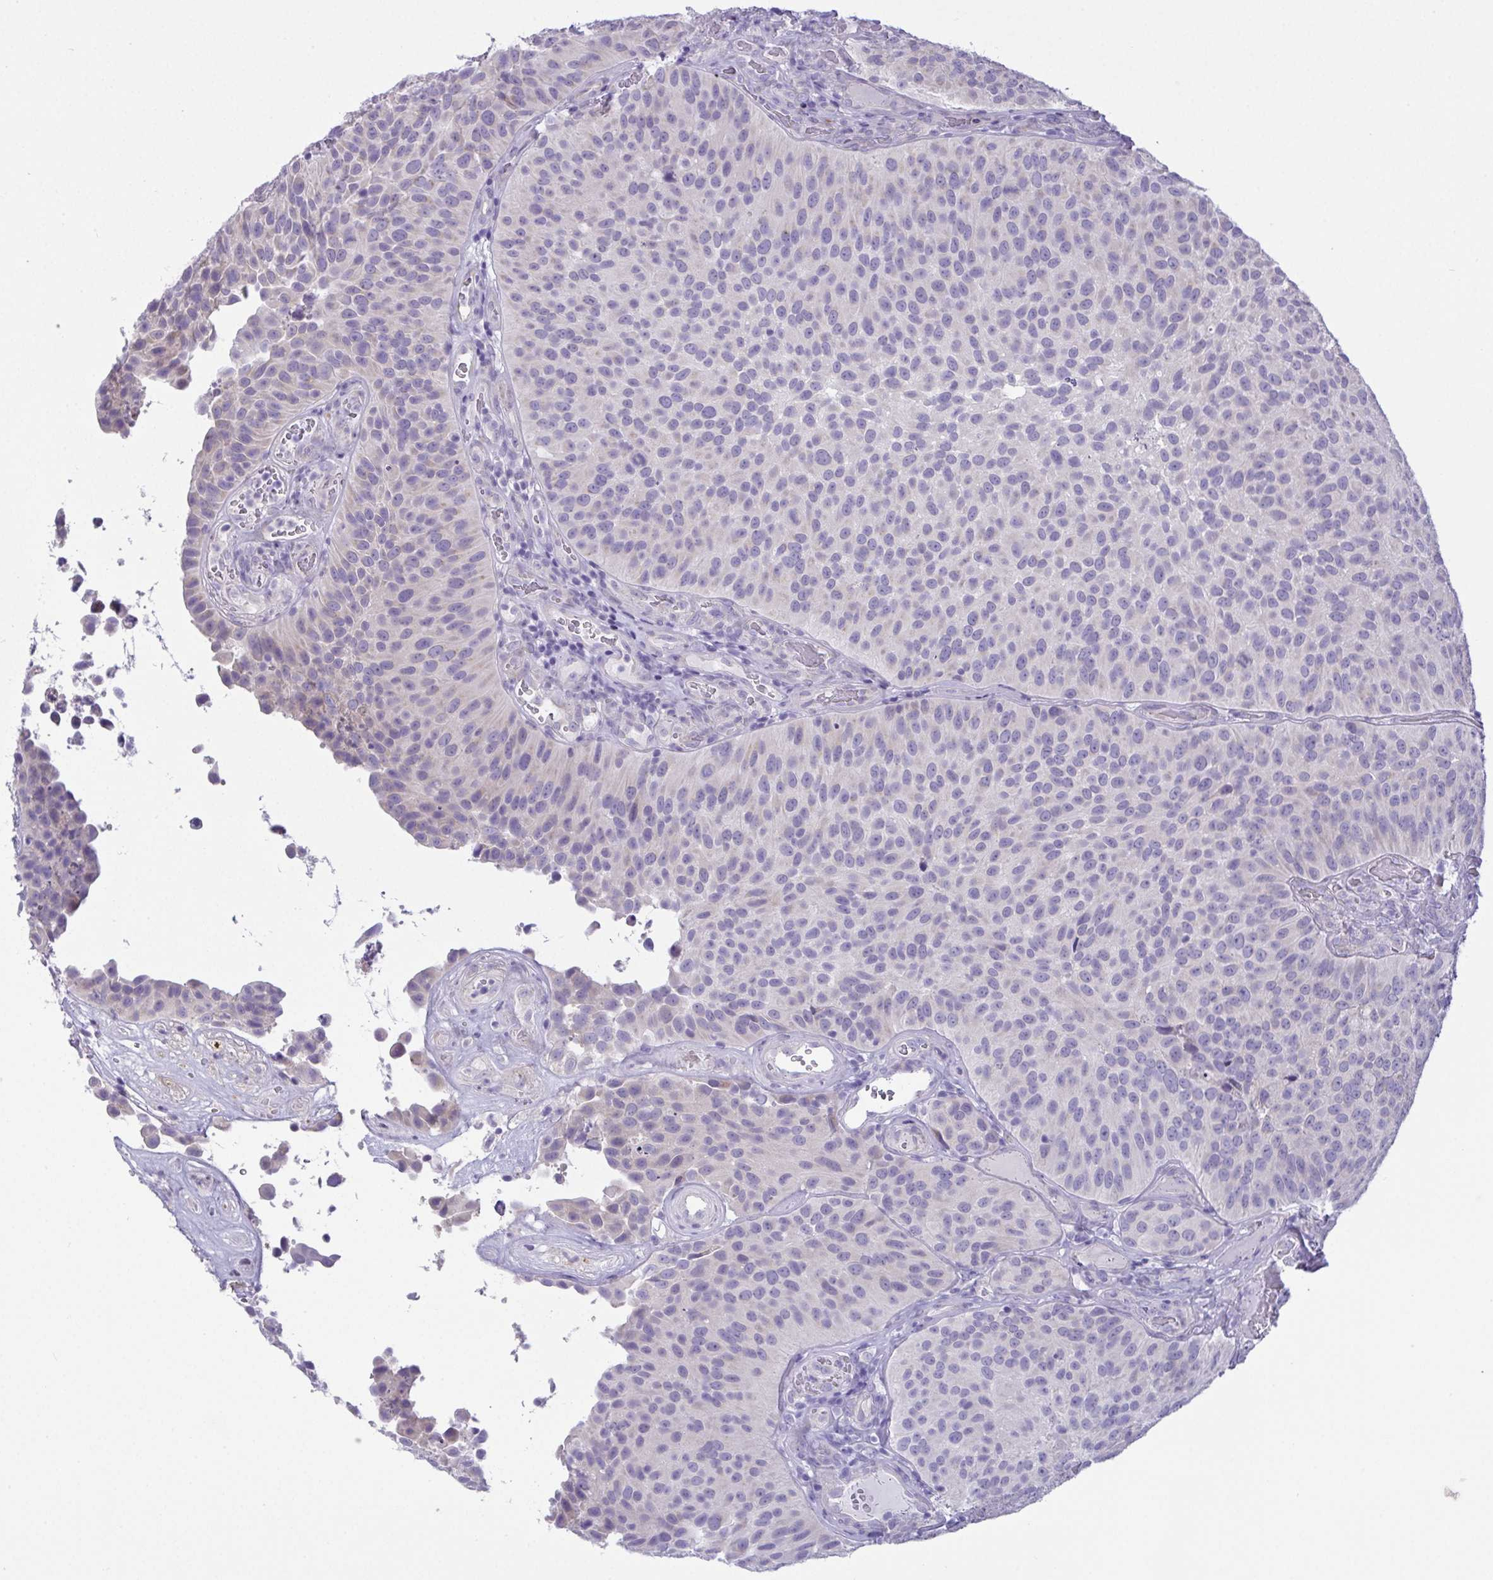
{"staining": {"intensity": "negative", "quantity": "none", "location": "none"}, "tissue": "urothelial cancer", "cell_type": "Tumor cells", "image_type": "cancer", "snomed": [{"axis": "morphology", "description": "Urothelial carcinoma, Low grade"}, {"axis": "topography", "description": "Urinary bladder"}], "caption": "IHC of low-grade urothelial carcinoma shows no expression in tumor cells.", "gene": "C4orf33", "patient": {"sex": "male", "age": 76}}